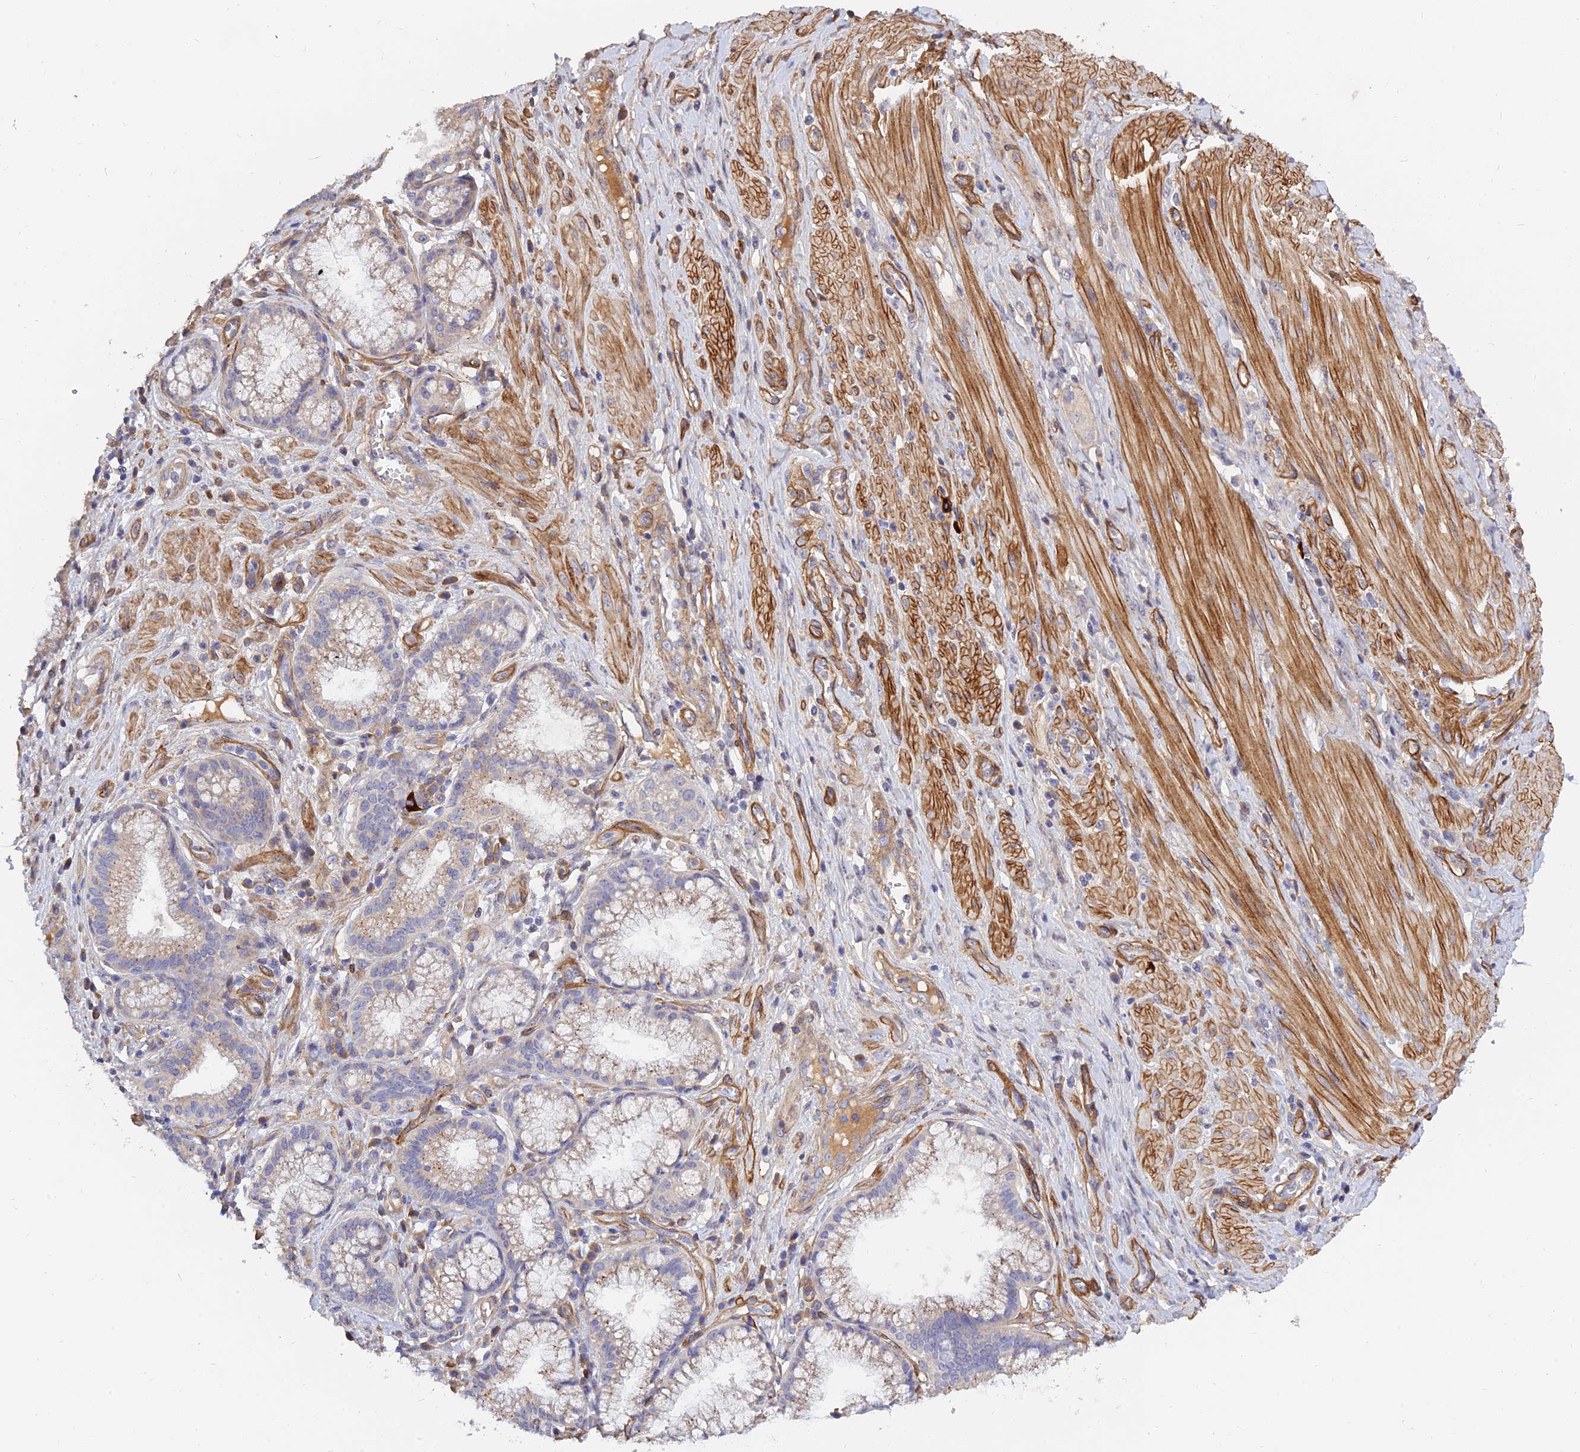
{"staining": {"intensity": "weak", "quantity": "25%-75%", "location": "cytoplasmic/membranous"}, "tissue": "pancreatic cancer", "cell_type": "Tumor cells", "image_type": "cancer", "snomed": [{"axis": "morphology", "description": "Adenocarcinoma, NOS"}, {"axis": "topography", "description": "Pancreas"}], "caption": "A photomicrograph of human pancreatic cancer (adenocarcinoma) stained for a protein exhibits weak cytoplasmic/membranous brown staining in tumor cells.", "gene": "MRPL35", "patient": {"sex": "male", "age": 72}}